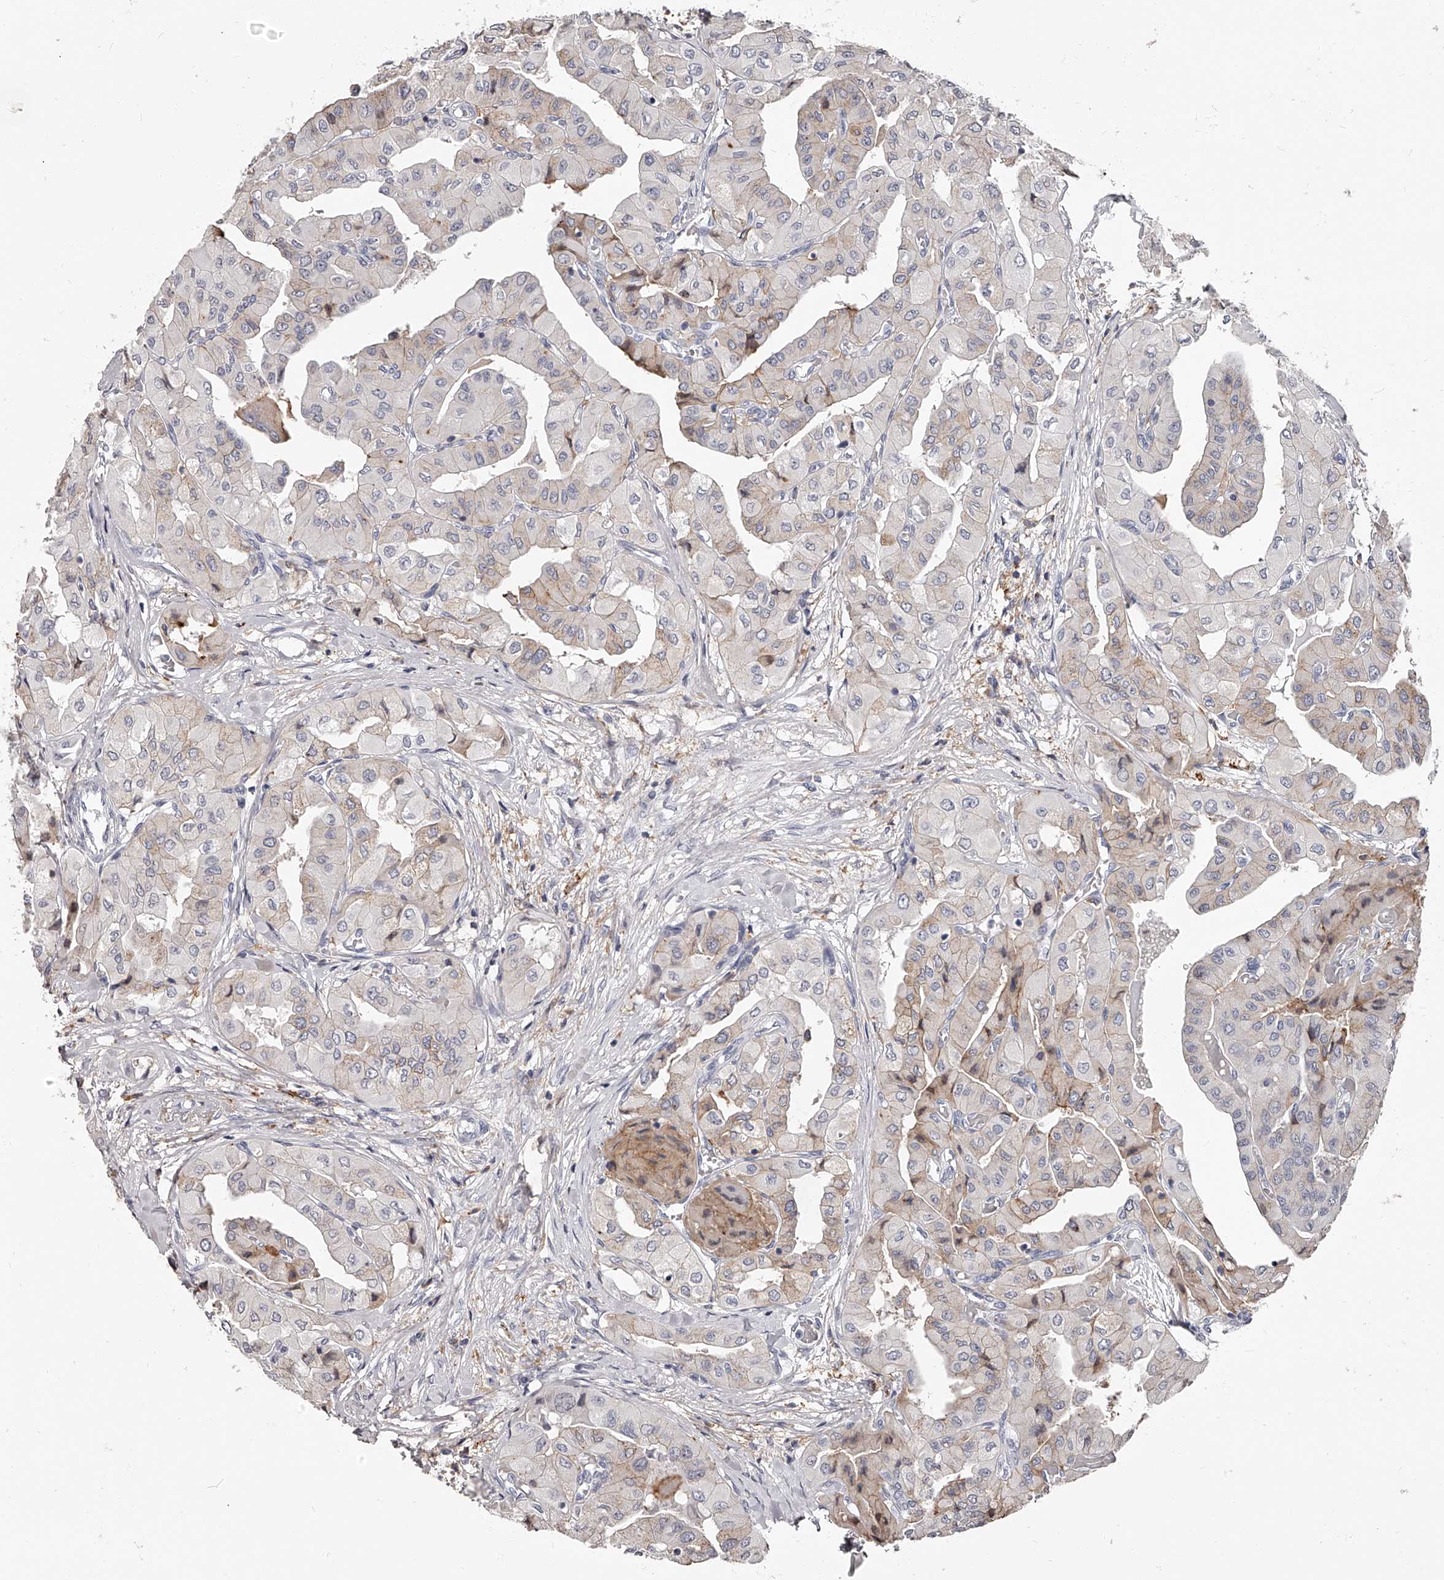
{"staining": {"intensity": "negative", "quantity": "none", "location": "none"}, "tissue": "thyroid cancer", "cell_type": "Tumor cells", "image_type": "cancer", "snomed": [{"axis": "morphology", "description": "Papillary adenocarcinoma, NOS"}, {"axis": "topography", "description": "Thyroid gland"}], "caption": "Tumor cells are negative for brown protein staining in thyroid cancer.", "gene": "PACSIN1", "patient": {"sex": "female", "age": 59}}